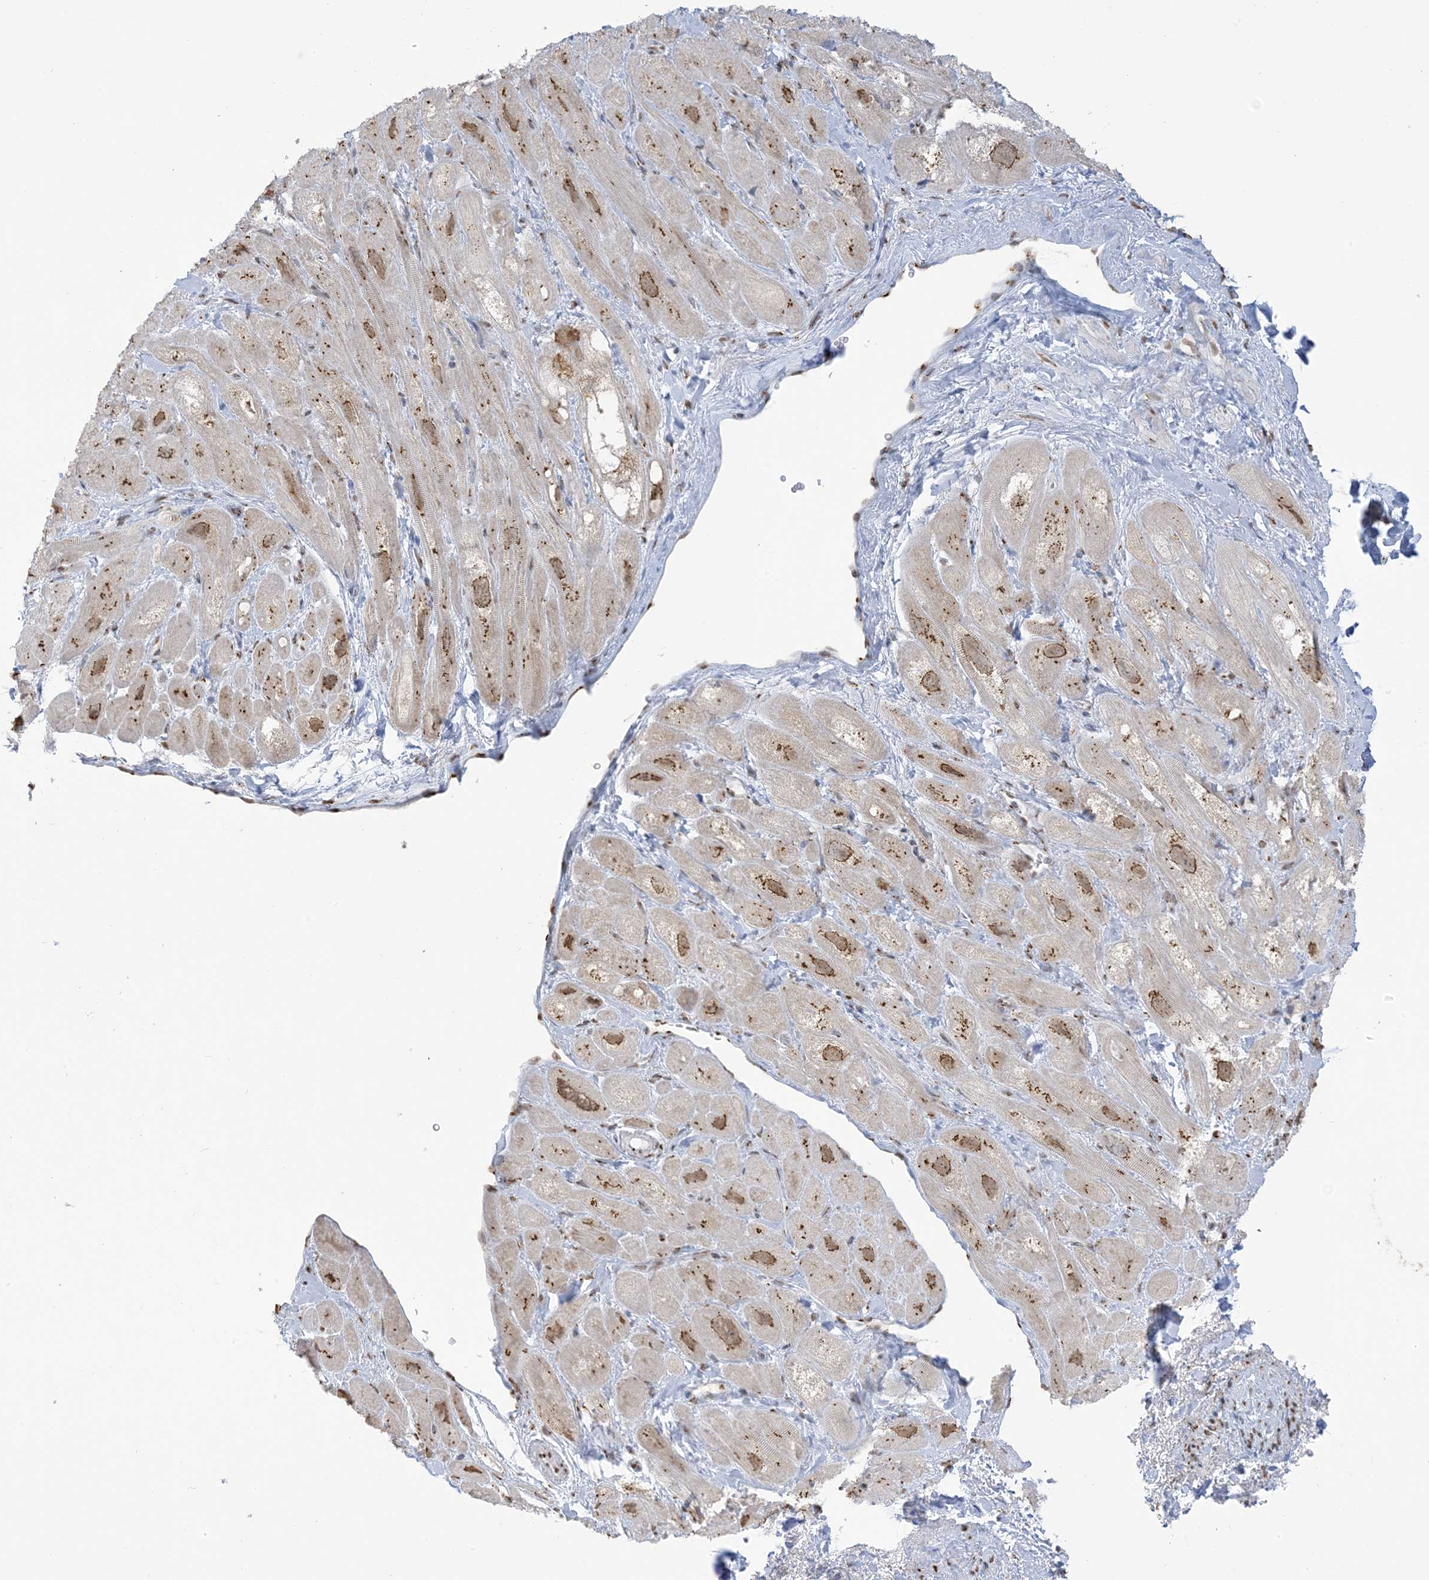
{"staining": {"intensity": "moderate", "quantity": "25%-75%", "location": "nuclear"}, "tissue": "heart muscle", "cell_type": "Cardiomyocytes", "image_type": "normal", "snomed": [{"axis": "morphology", "description": "Normal tissue, NOS"}, {"axis": "topography", "description": "Heart"}], "caption": "A photomicrograph of human heart muscle stained for a protein exhibits moderate nuclear brown staining in cardiomyocytes.", "gene": "GPR107", "patient": {"sex": "male", "age": 49}}